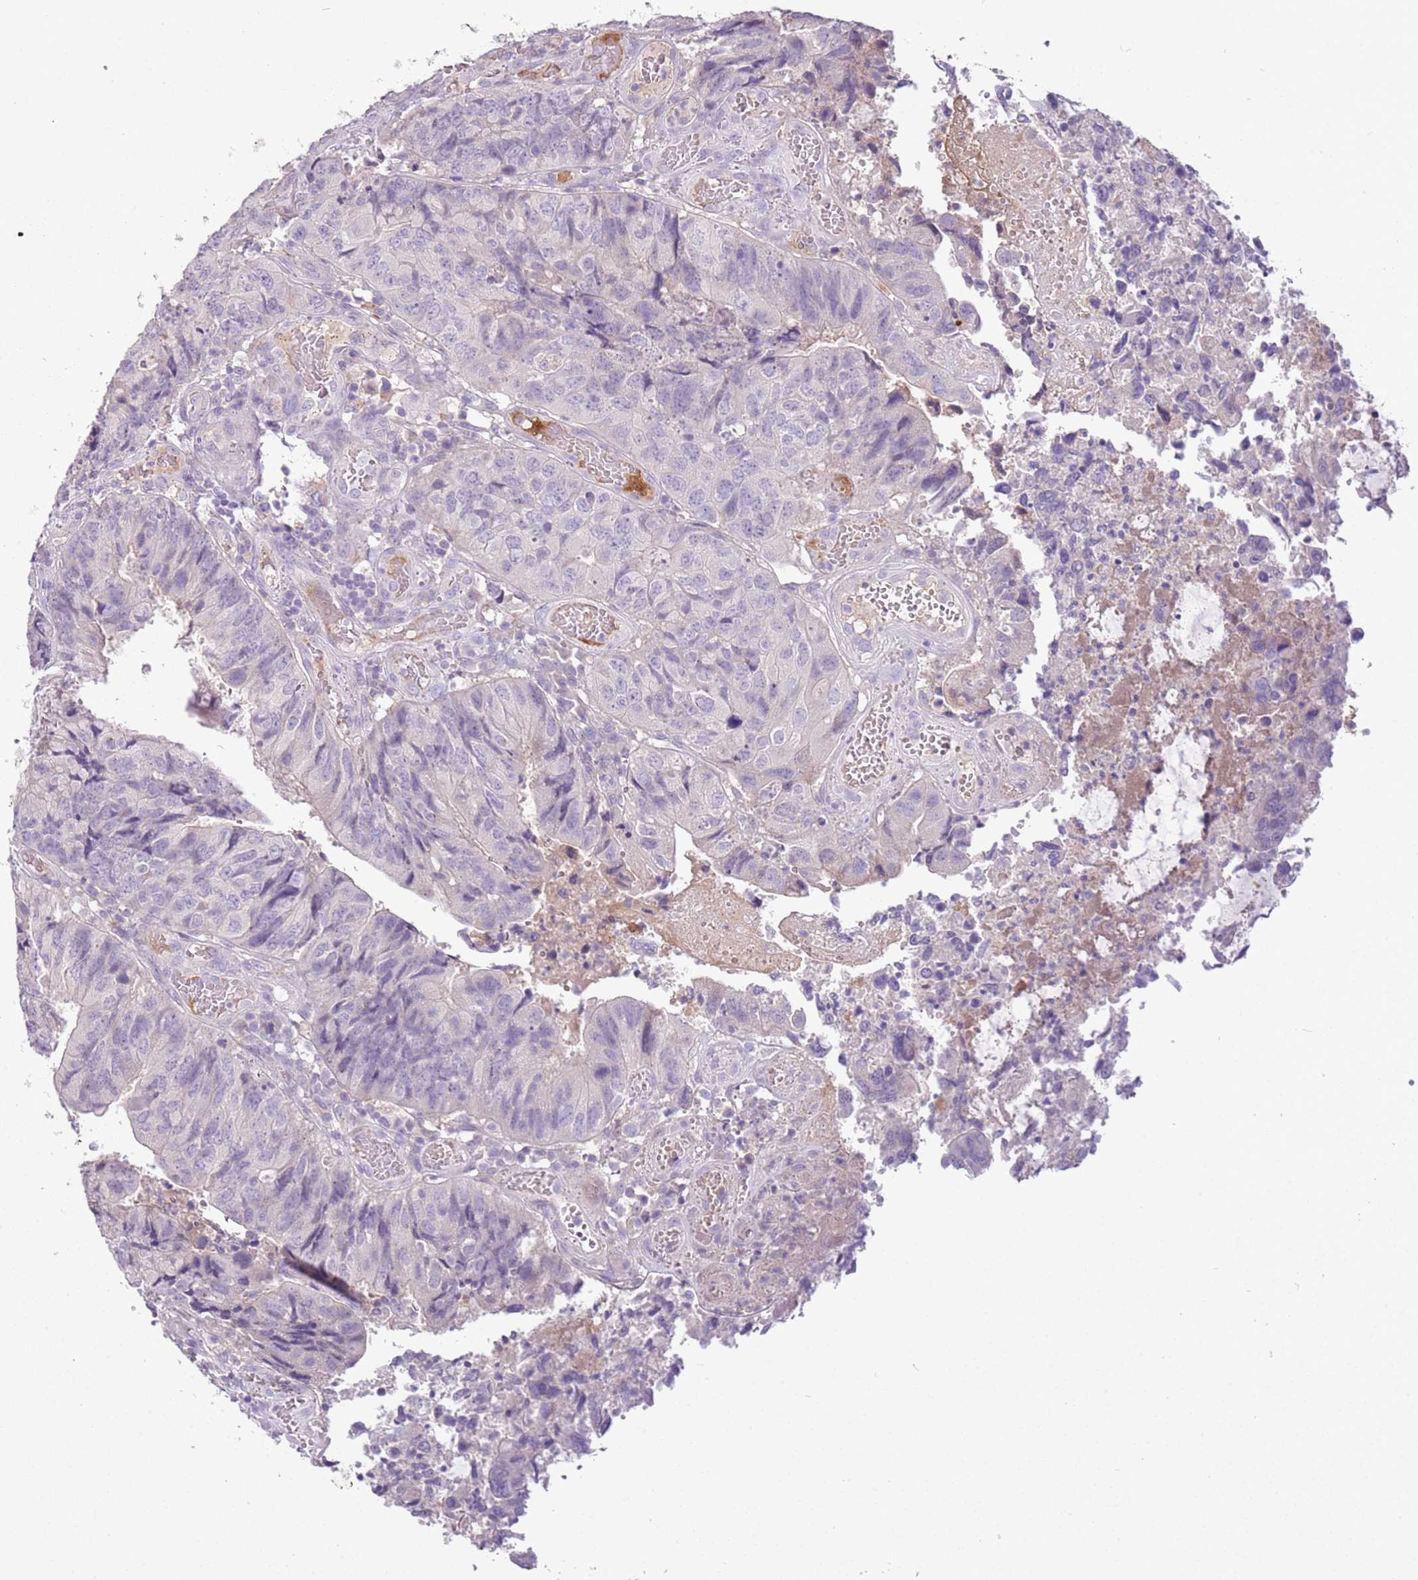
{"staining": {"intensity": "negative", "quantity": "none", "location": "none"}, "tissue": "colorectal cancer", "cell_type": "Tumor cells", "image_type": "cancer", "snomed": [{"axis": "morphology", "description": "Adenocarcinoma, NOS"}, {"axis": "topography", "description": "Colon"}], "caption": "Immunohistochemical staining of human adenocarcinoma (colorectal) reveals no significant staining in tumor cells.", "gene": "SCAMP5", "patient": {"sex": "female", "age": 67}}